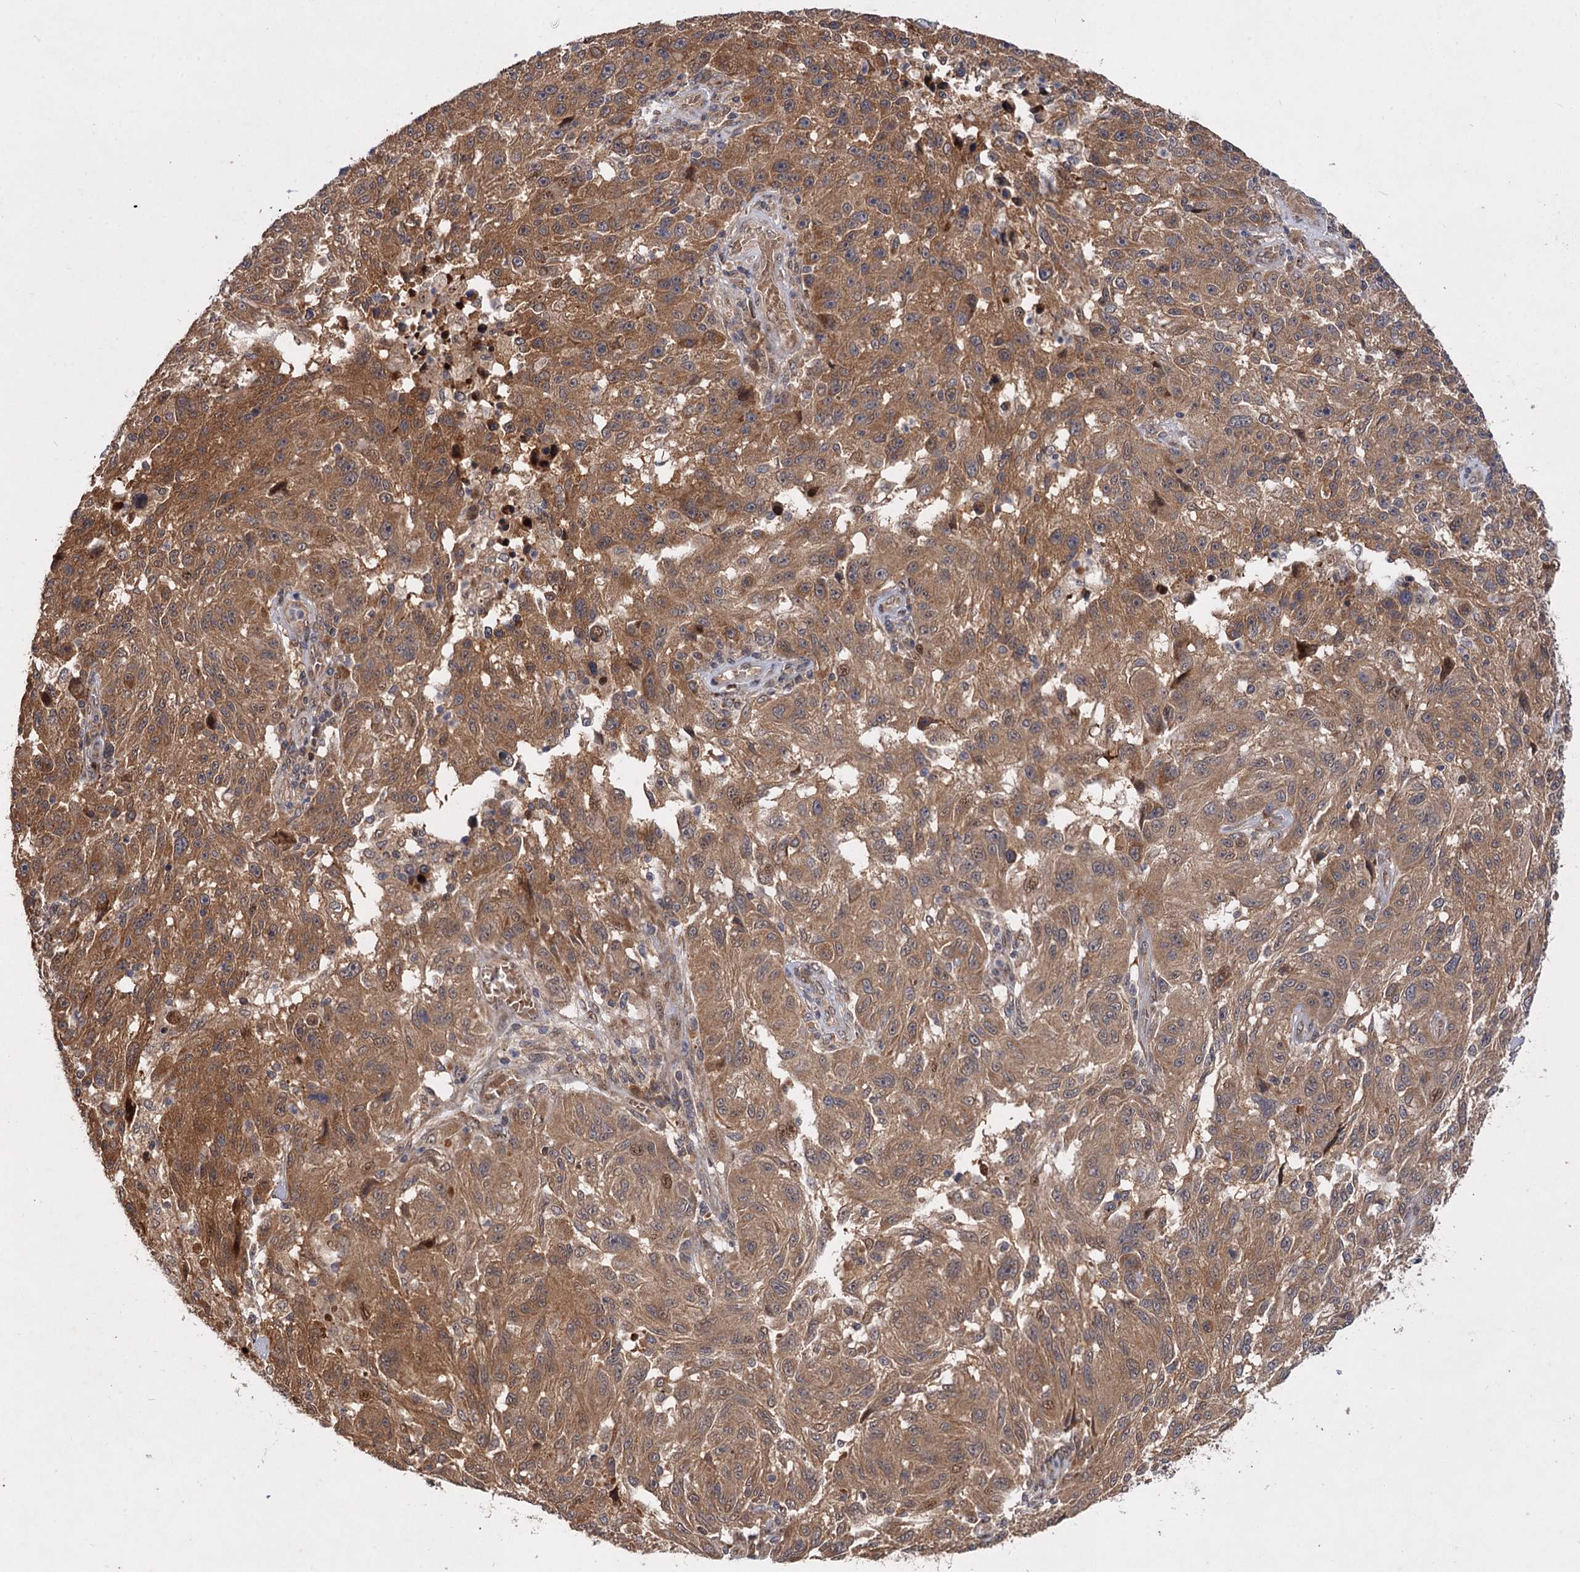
{"staining": {"intensity": "moderate", "quantity": ">75%", "location": "cytoplasmic/membranous"}, "tissue": "melanoma", "cell_type": "Tumor cells", "image_type": "cancer", "snomed": [{"axis": "morphology", "description": "Malignant melanoma, NOS"}, {"axis": "topography", "description": "Skin"}], "caption": "There is medium levels of moderate cytoplasmic/membranous staining in tumor cells of malignant melanoma, as demonstrated by immunohistochemical staining (brown color).", "gene": "FBXW8", "patient": {"sex": "male", "age": 53}}